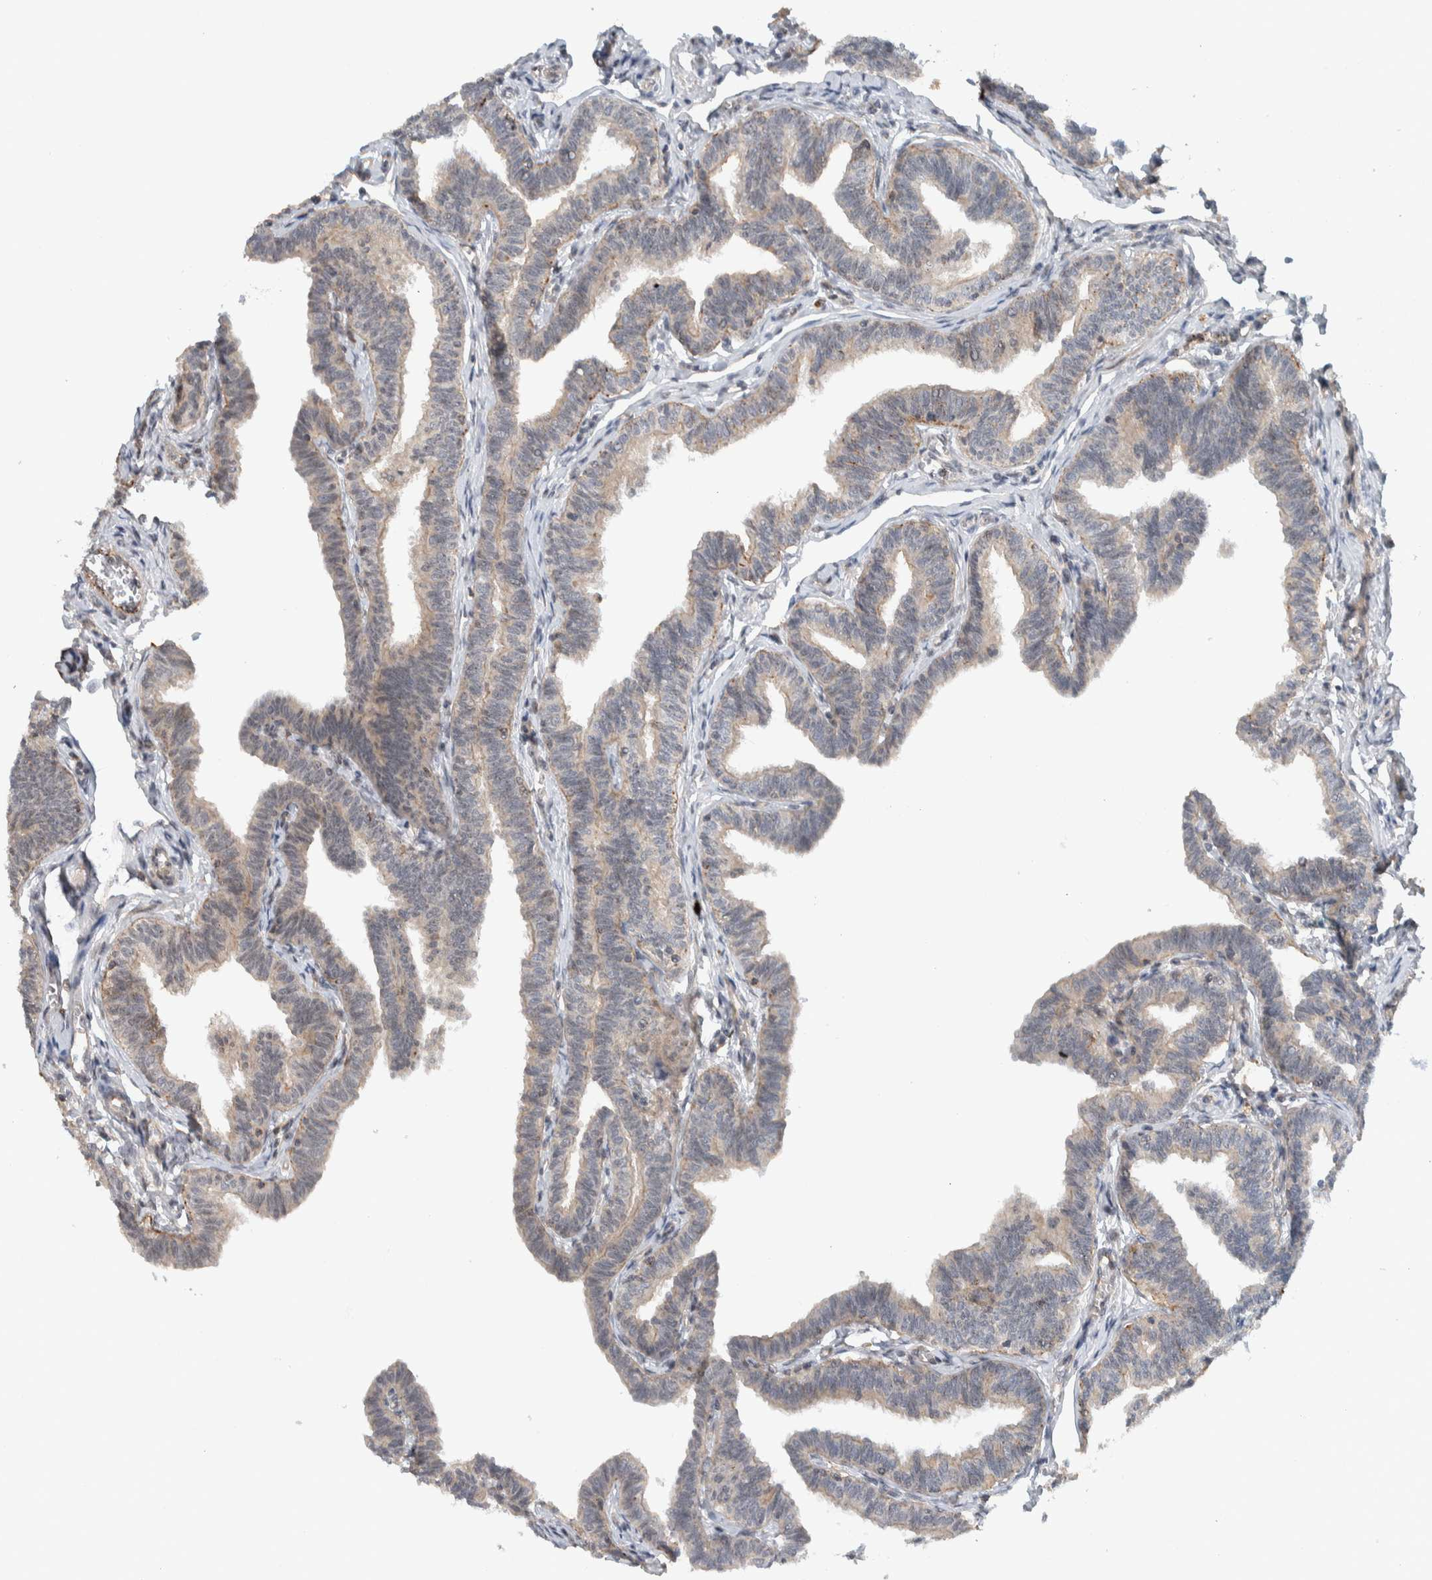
{"staining": {"intensity": "moderate", "quantity": "25%-75%", "location": "cytoplasmic/membranous,nuclear"}, "tissue": "fallopian tube", "cell_type": "Glandular cells", "image_type": "normal", "snomed": [{"axis": "morphology", "description": "Normal tissue, NOS"}, {"axis": "topography", "description": "Fallopian tube"}, {"axis": "topography", "description": "Ovary"}], "caption": "Immunohistochemistry micrograph of normal fallopian tube: fallopian tube stained using immunohistochemistry (IHC) exhibits medium levels of moderate protein expression localized specifically in the cytoplasmic/membranous,nuclear of glandular cells, appearing as a cytoplasmic/membranous,nuclear brown color.", "gene": "ZFP91", "patient": {"sex": "female", "age": 23}}